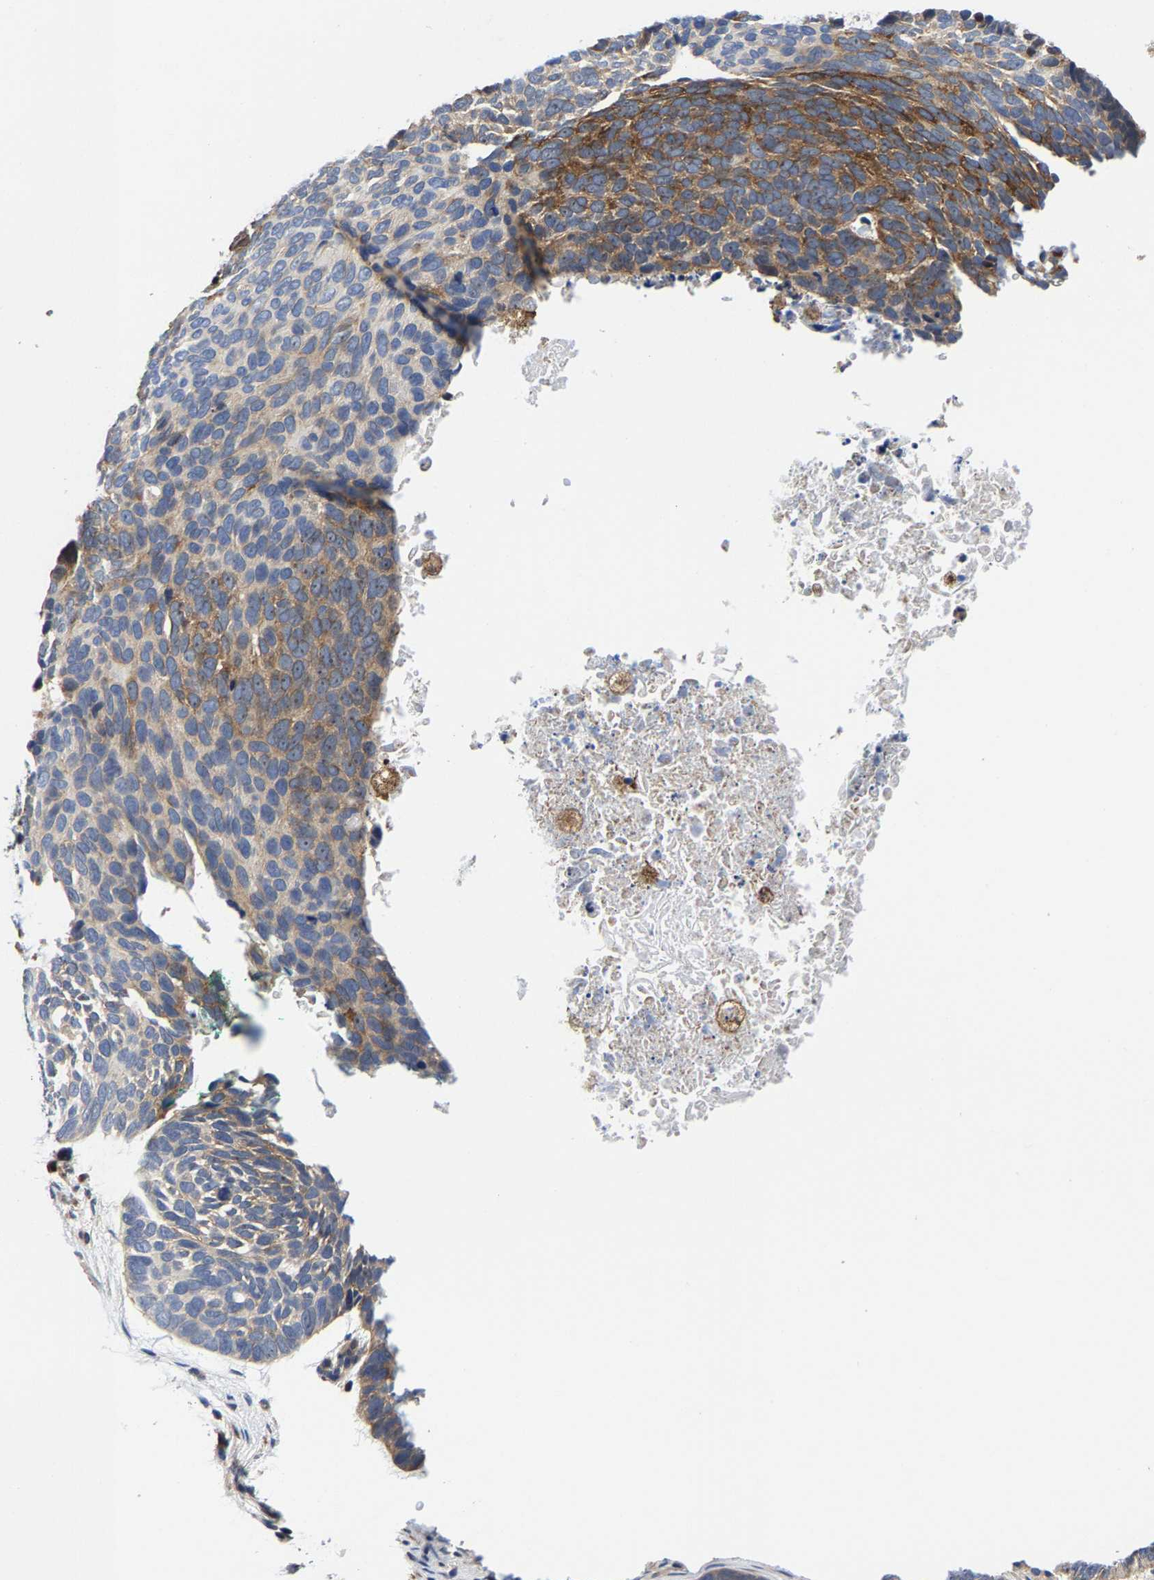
{"staining": {"intensity": "moderate", "quantity": "25%-75%", "location": "cytoplasmic/membranous"}, "tissue": "skin cancer", "cell_type": "Tumor cells", "image_type": "cancer", "snomed": [{"axis": "morphology", "description": "Basal cell carcinoma"}, {"axis": "topography", "description": "Skin"}, {"axis": "topography", "description": "Skin of head"}], "caption": "There is medium levels of moderate cytoplasmic/membranous positivity in tumor cells of basal cell carcinoma (skin), as demonstrated by immunohistochemical staining (brown color).", "gene": "PFKFB3", "patient": {"sex": "female", "age": 85}}